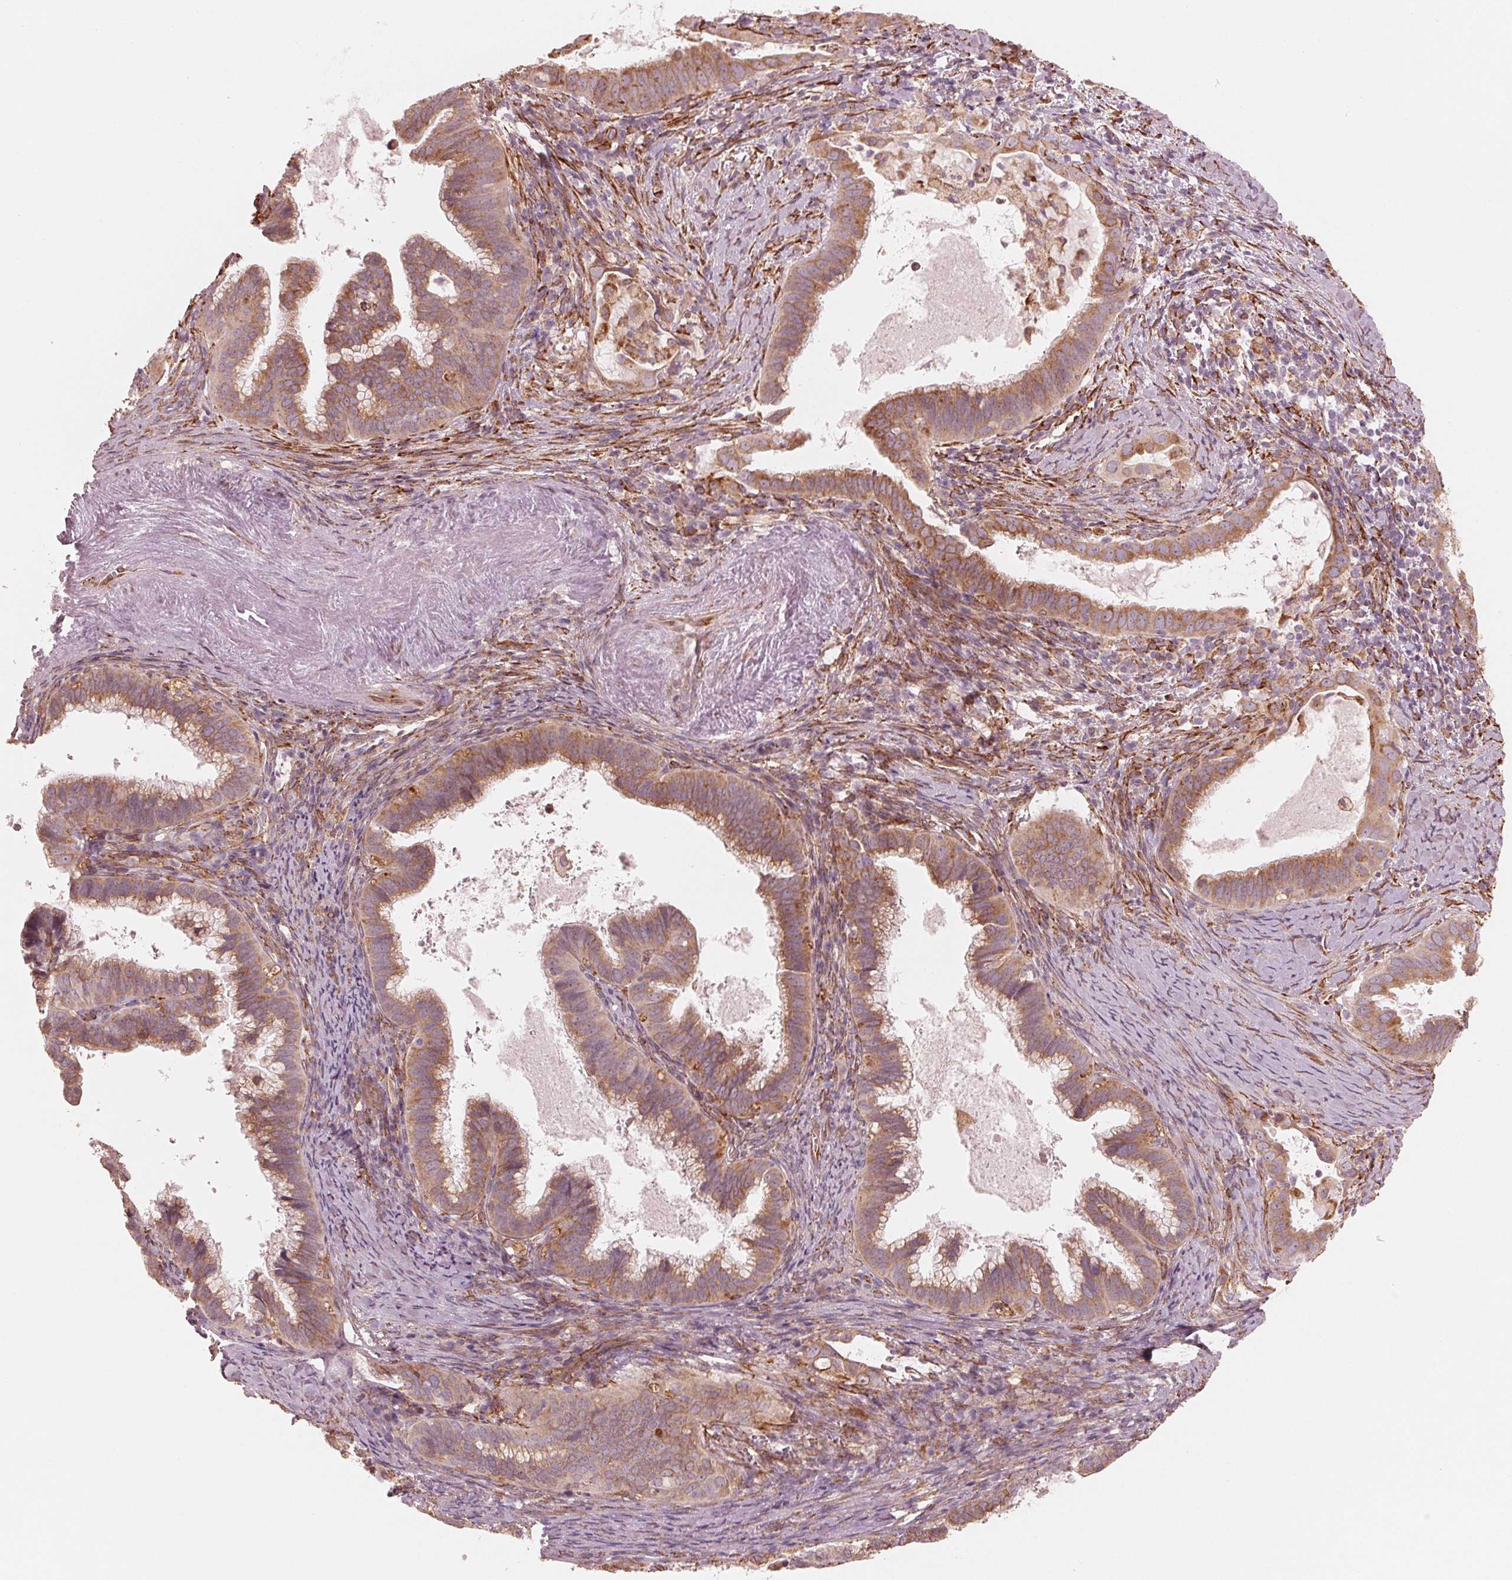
{"staining": {"intensity": "moderate", "quantity": ">75%", "location": "cytoplasmic/membranous"}, "tissue": "cervical cancer", "cell_type": "Tumor cells", "image_type": "cancer", "snomed": [{"axis": "morphology", "description": "Adenocarcinoma, NOS"}, {"axis": "topography", "description": "Cervix"}], "caption": "The histopathology image shows a brown stain indicating the presence of a protein in the cytoplasmic/membranous of tumor cells in cervical cancer (adenocarcinoma). (Stains: DAB in brown, nuclei in blue, Microscopy: brightfield microscopy at high magnification).", "gene": "IKBIP", "patient": {"sex": "female", "age": 61}}